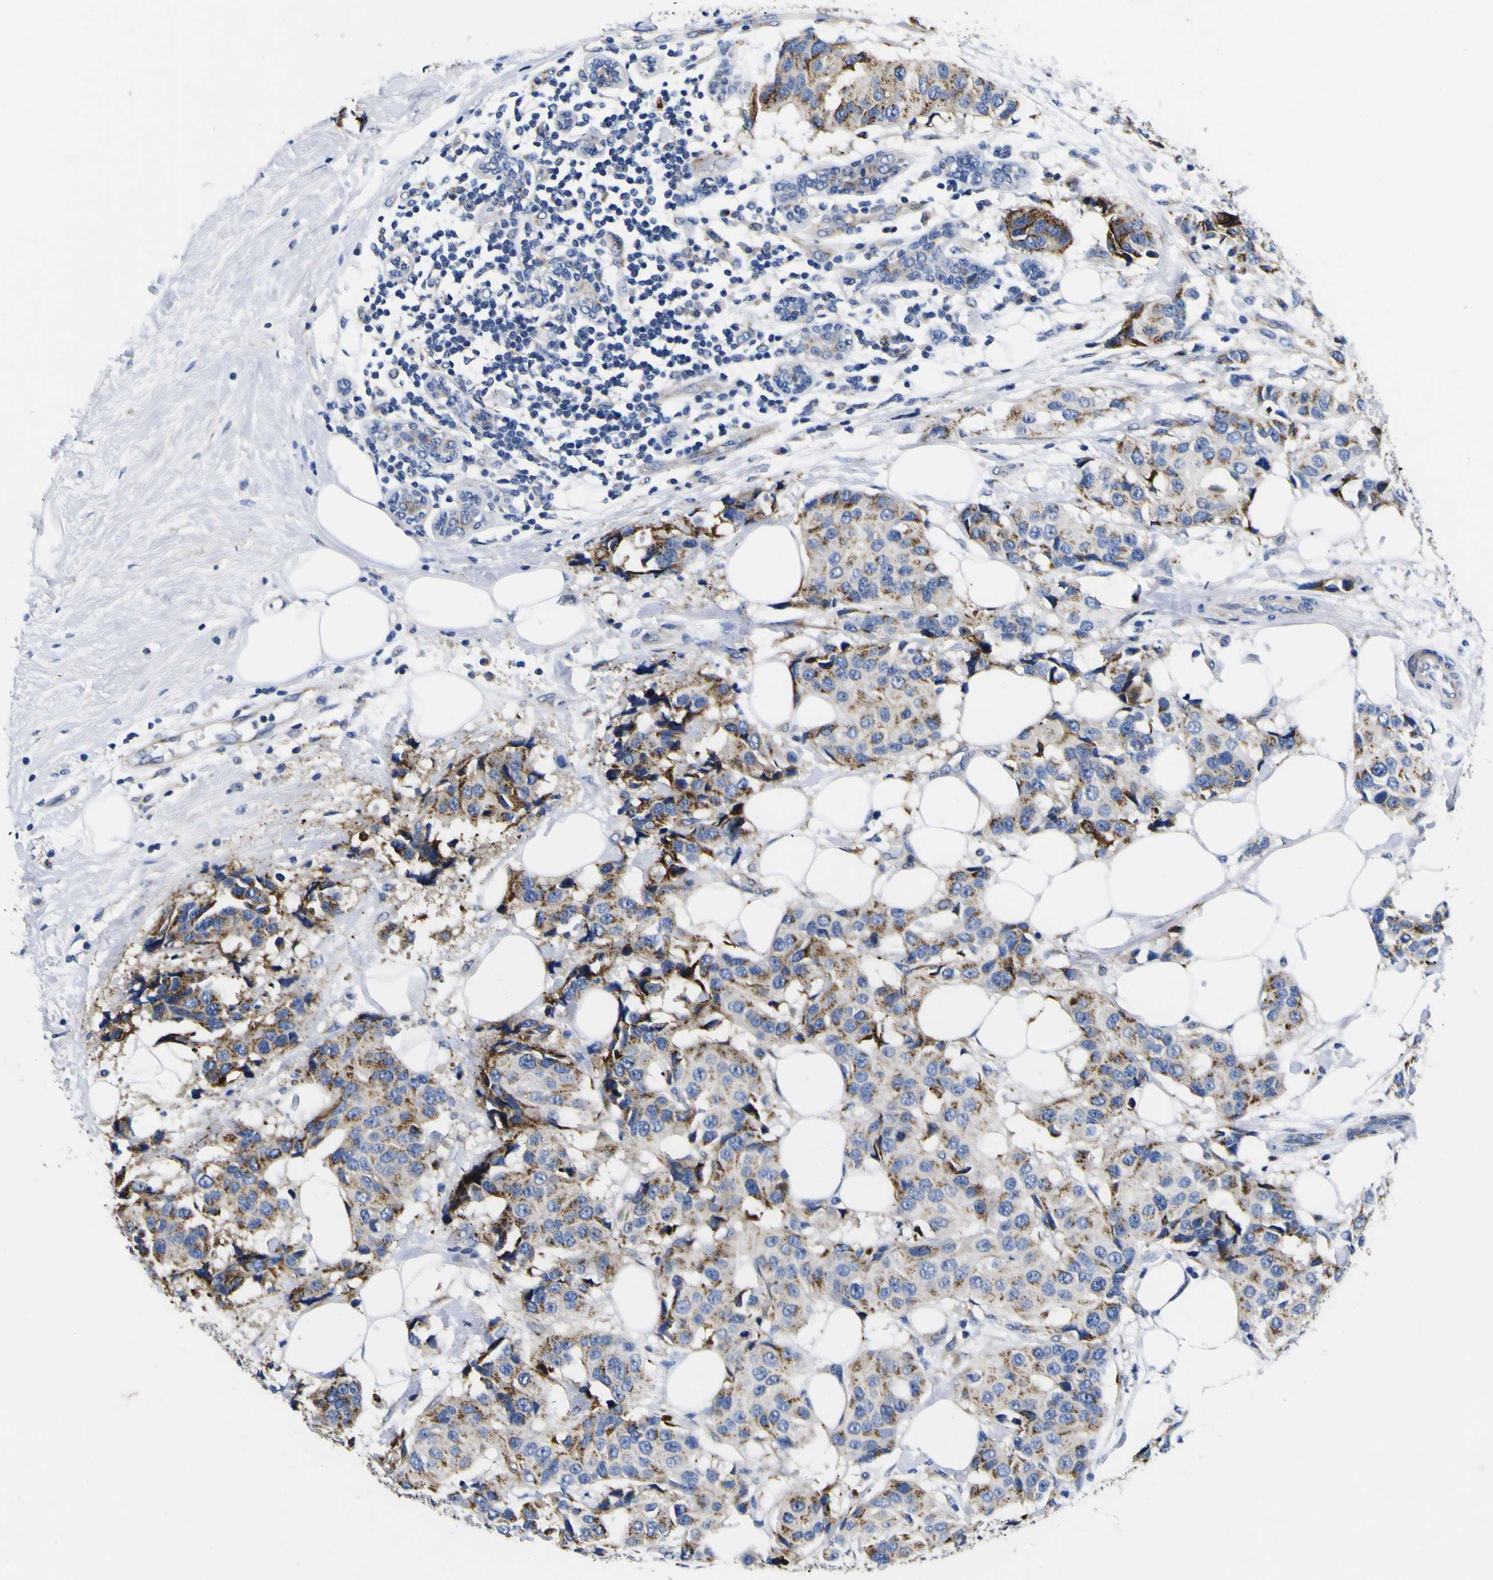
{"staining": {"intensity": "moderate", "quantity": ">75%", "location": "cytoplasmic/membranous"}, "tissue": "breast cancer", "cell_type": "Tumor cells", "image_type": "cancer", "snomed": [{"axis": "morphology", "description": "Normal tissue, NOS"}, {"axis": "morphology", "description": "Duct carcinoma"}, {"axis": "topography", "description": "Breast"}], "caption": "Tumor cells demonstrate medium levels of moderate cytoplasmic/membranous positivity in about >75% of cells in human breast invasive ductal carcinoma.", "gene": "COA1", "patient": {"sex": "female", "age": 39}}